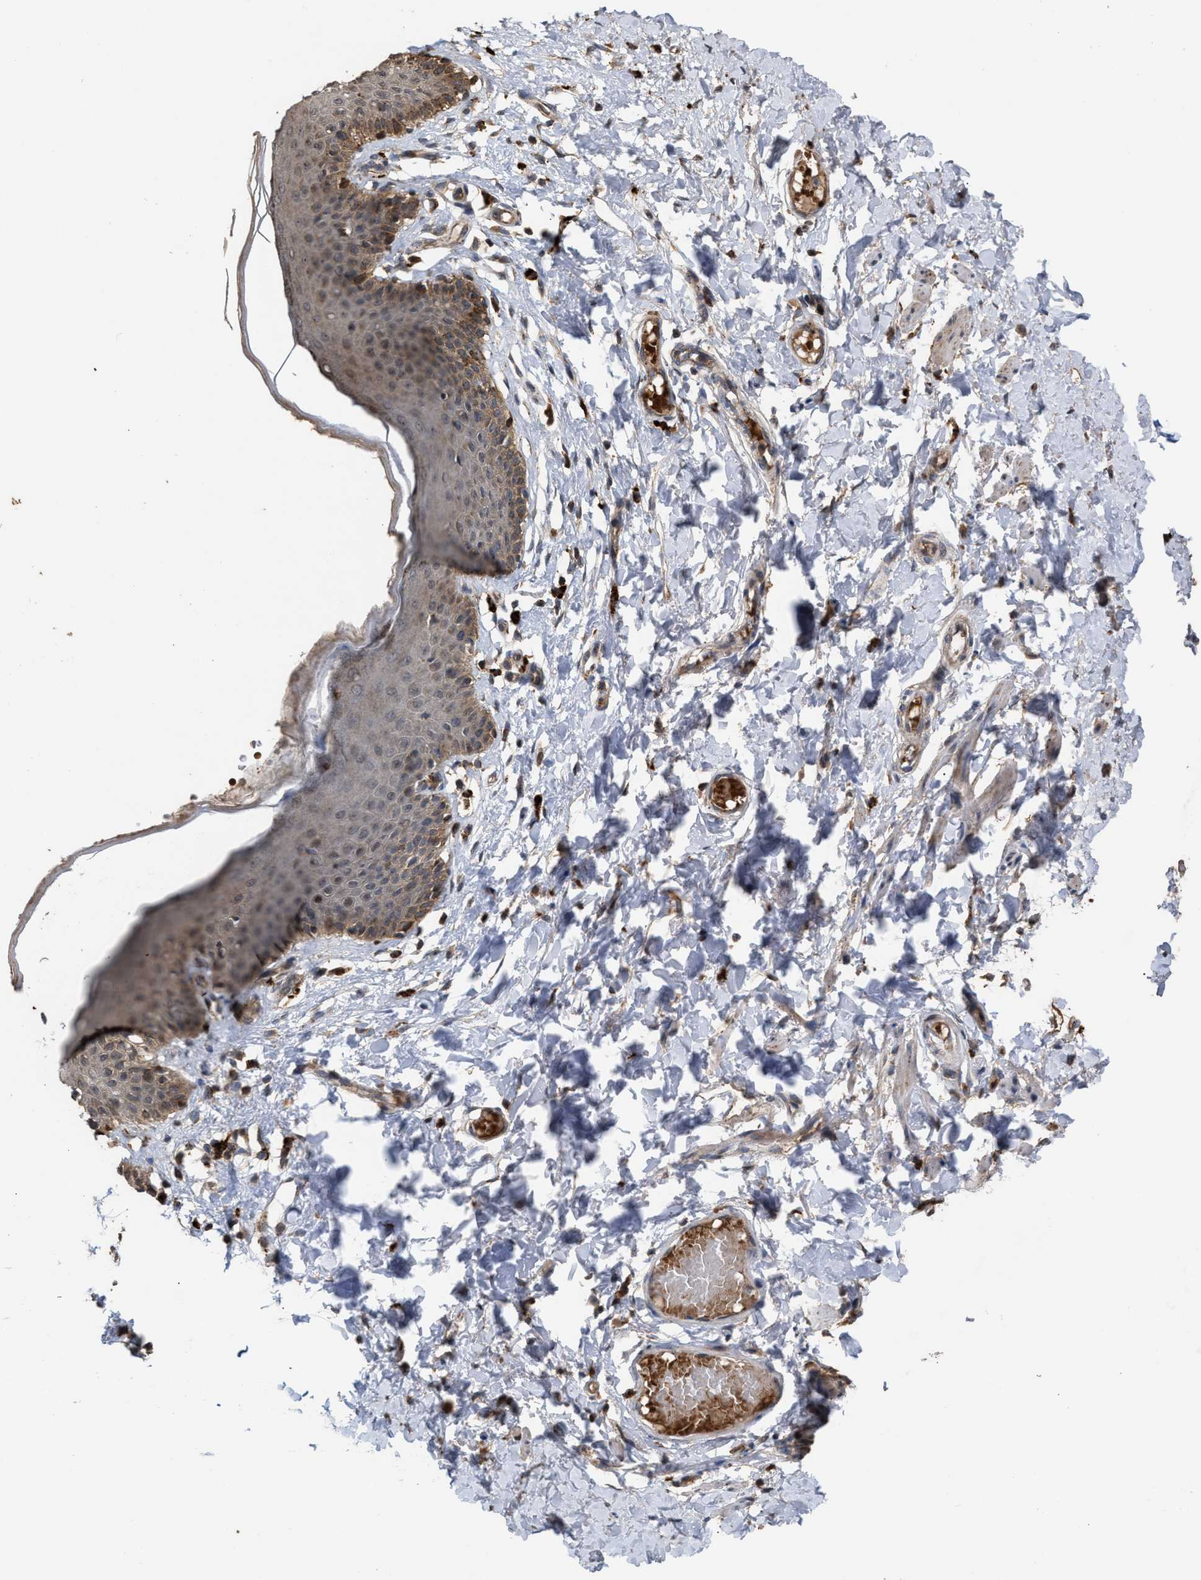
{"staining": {"intensity": "moderate", "quantity": ">75%", "location": "cytoplasmic/membranous"}, "tissue": "skin", "cell_type": "Epidermal cells", "image_type": "normal", "snomed": [{"axis": "morphology", "description": "Normal tissue, NOS"}, {"axis": "topography", "description": "Vulva"}], "caption": "Skin stained for a protein (brown) demonstrates moderate cytoplasmic/membranous positive positivity in about >75% of epidermal cells.", "gene": "ELMO3", "patient": {"sex": "female", "age": 66}}